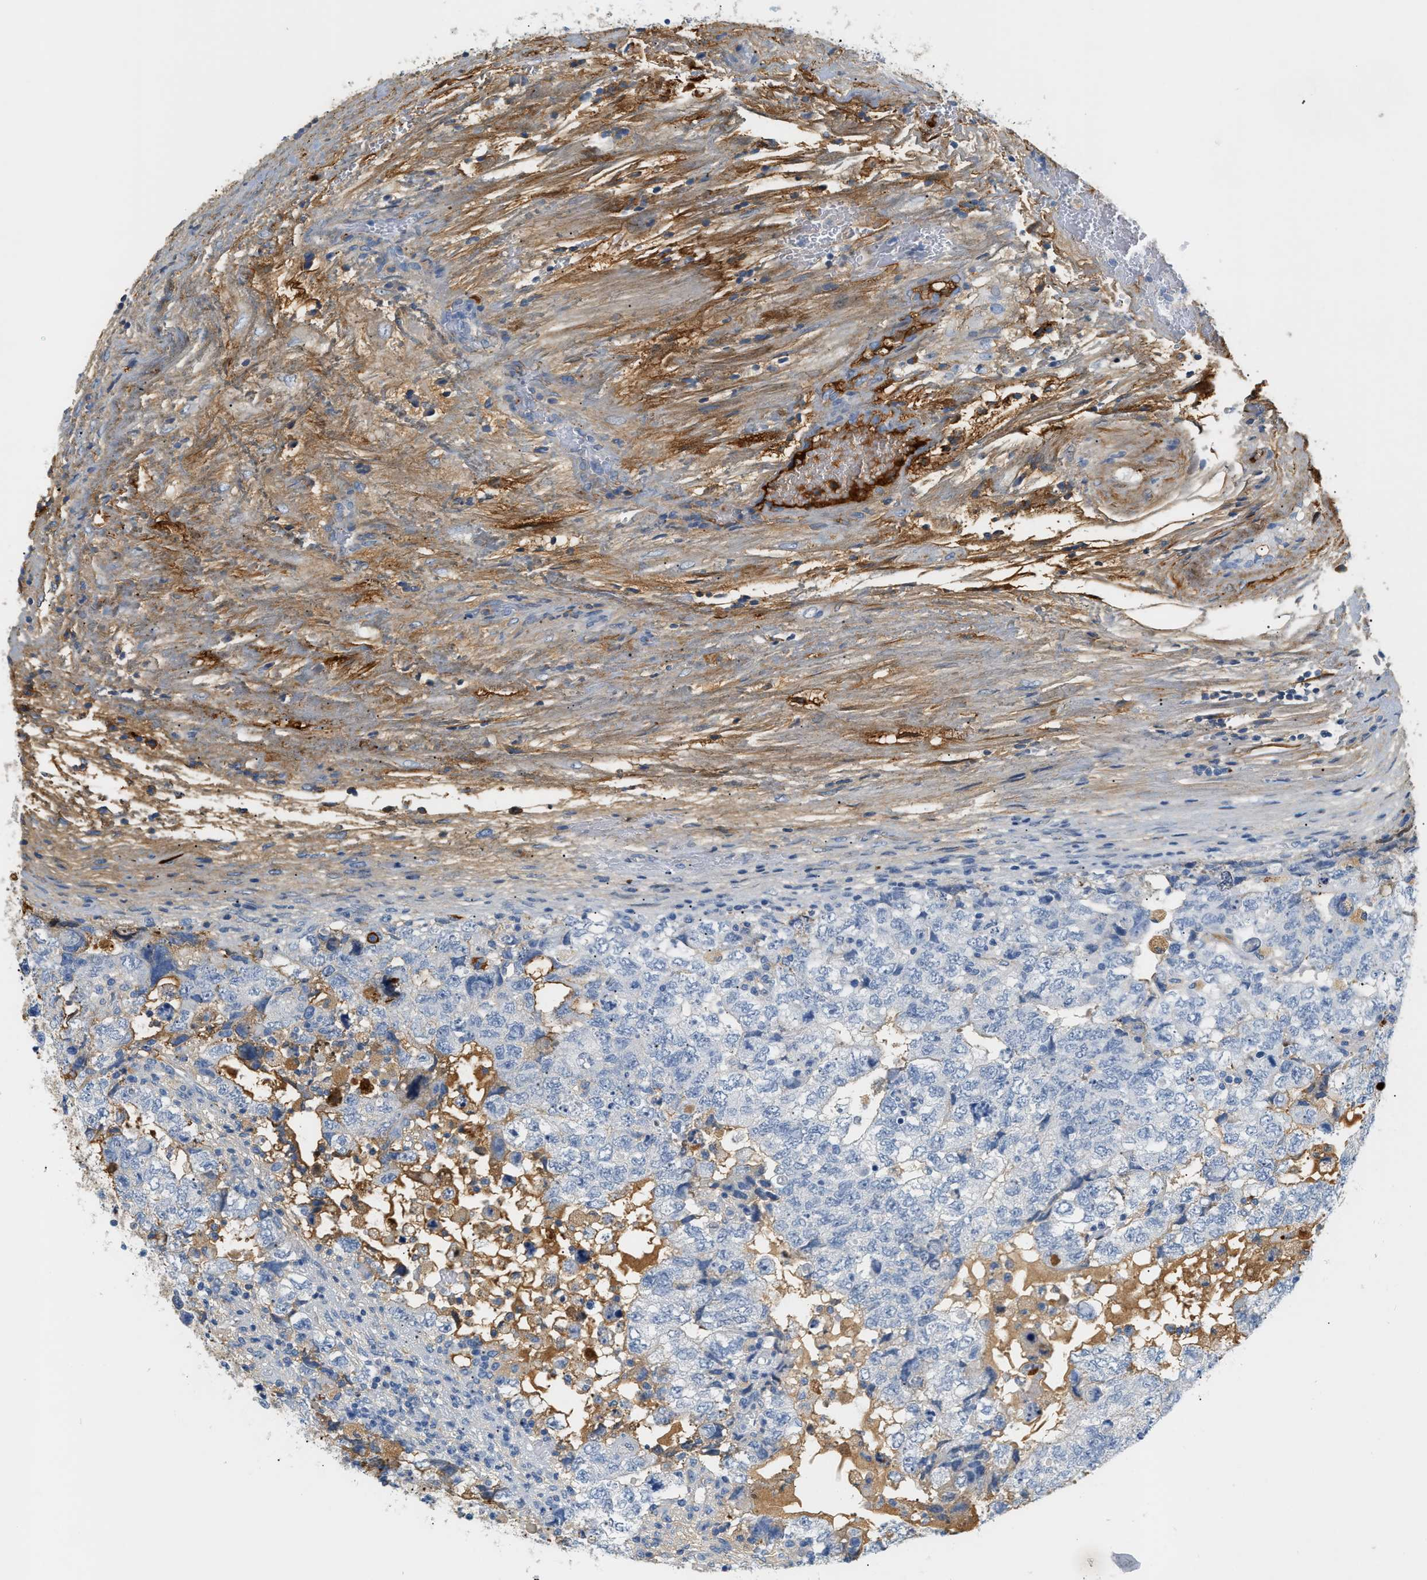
{"staining": {"intensity": "negative", "quantity": "none", "location": "none"}, "tissue": "testis cancer", "cell_type": "Tumor cells", "image_type": "cancer", "snomed": [{"axis": "morphology", "description": "Carcinoma, Embryonal, NOS"}, {"axis": "topography", "description": "Testis"}], "caption": "Tumor cells are negative for protein expression in human testis cancer.", "gene": "CFH", "patient": {"sex": "male", "age": 36}}